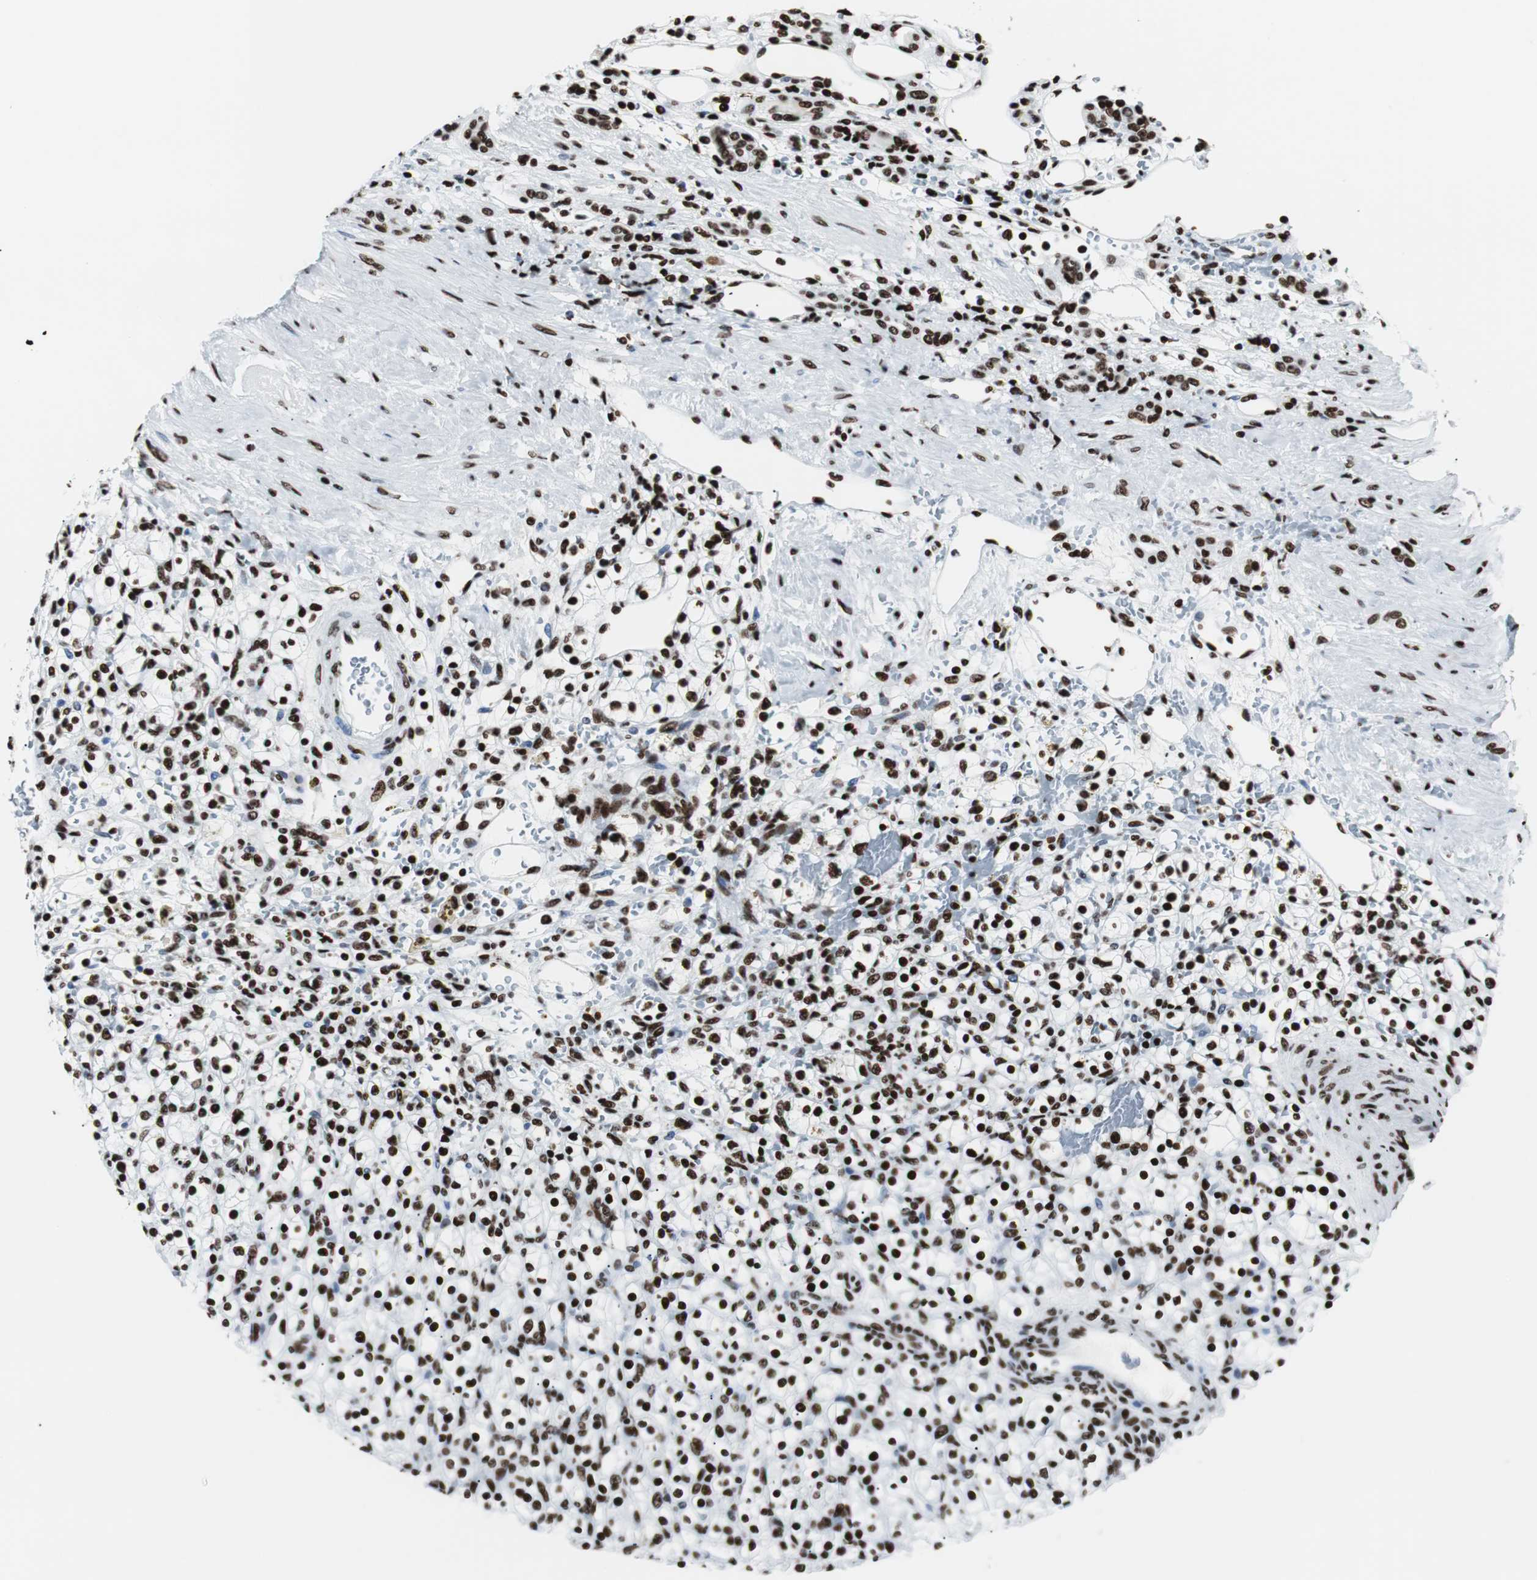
{"staining": {"intensity": "strong", "quantity": ">75%", "location": "nuclear"}, "tissue": "renal cancer", "cell_type": "Tumor cells", "image_type": "cancer", "snomed": [{"axis": "morphology", "description": "Normal tissue, NOS"}, {"axis": "morphology", "description": "Adenocarcinoma, NOS"}, {"axis": "topography", "description": "Kidney"}], "caption": "Protein expression analysis of human renal cancer (adenocarcinoma) reveals strong nuclear staining in approximately >75% of tumor cells.", "gene": "NCL", "patient": {"sex": "female", "age": 55}}